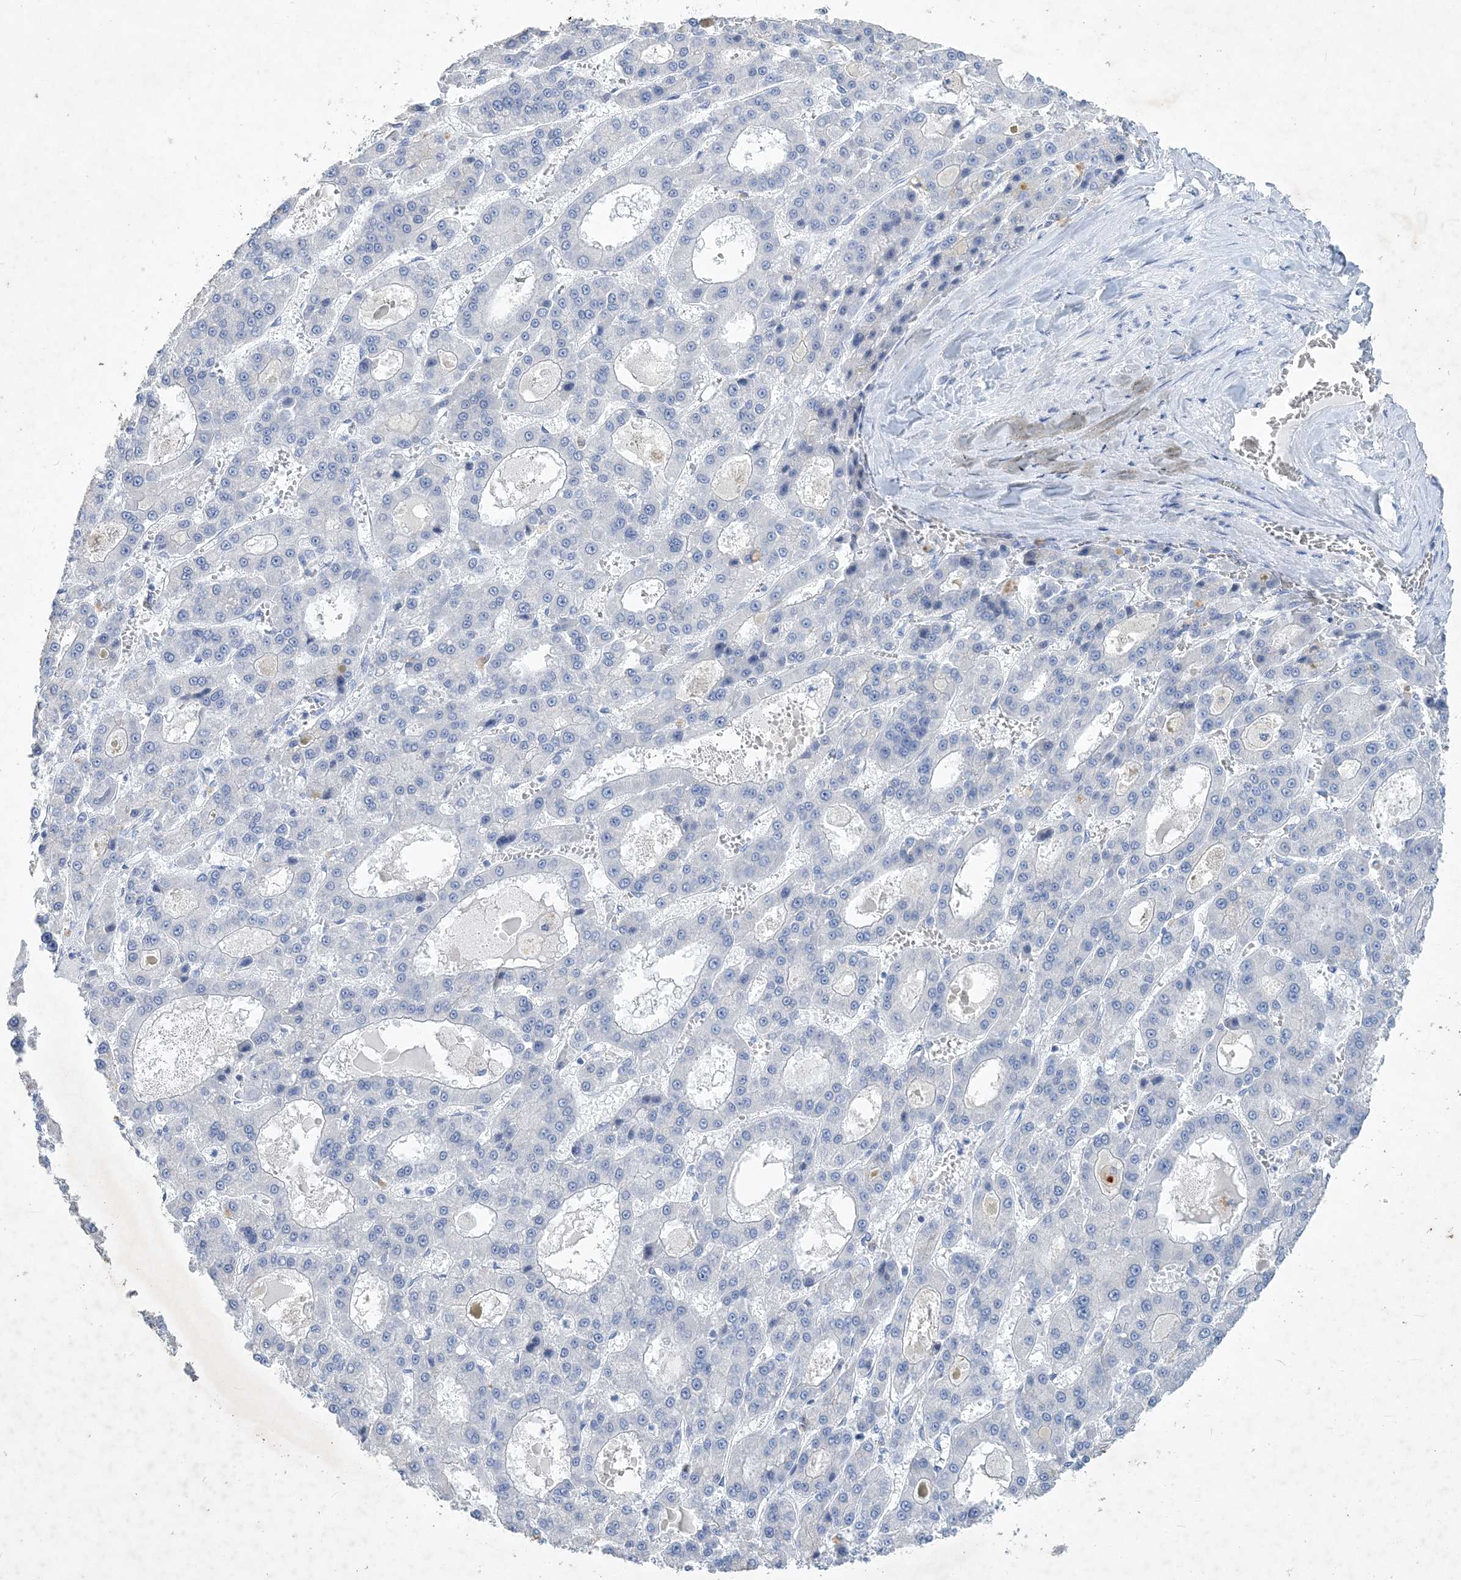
{"staining": {"intensity": "negative", "quantity": "none", "location": "none"}, "tissue": "liver cancer", "cell_type": "Tumor cells", "image_type": "cancer", "snomed": [{"axis": "morphology", "description": "Carcinoma, Hepatocellular, NOS"}, {"axis": "topography", "description": "Liver"}], "caption": "The photomicrograph demonstrates no staining of tumor cells in liver hepatocellular carcinoma.", "gene": "COPS8", "patient": {"sex": "male", "age": 70}}